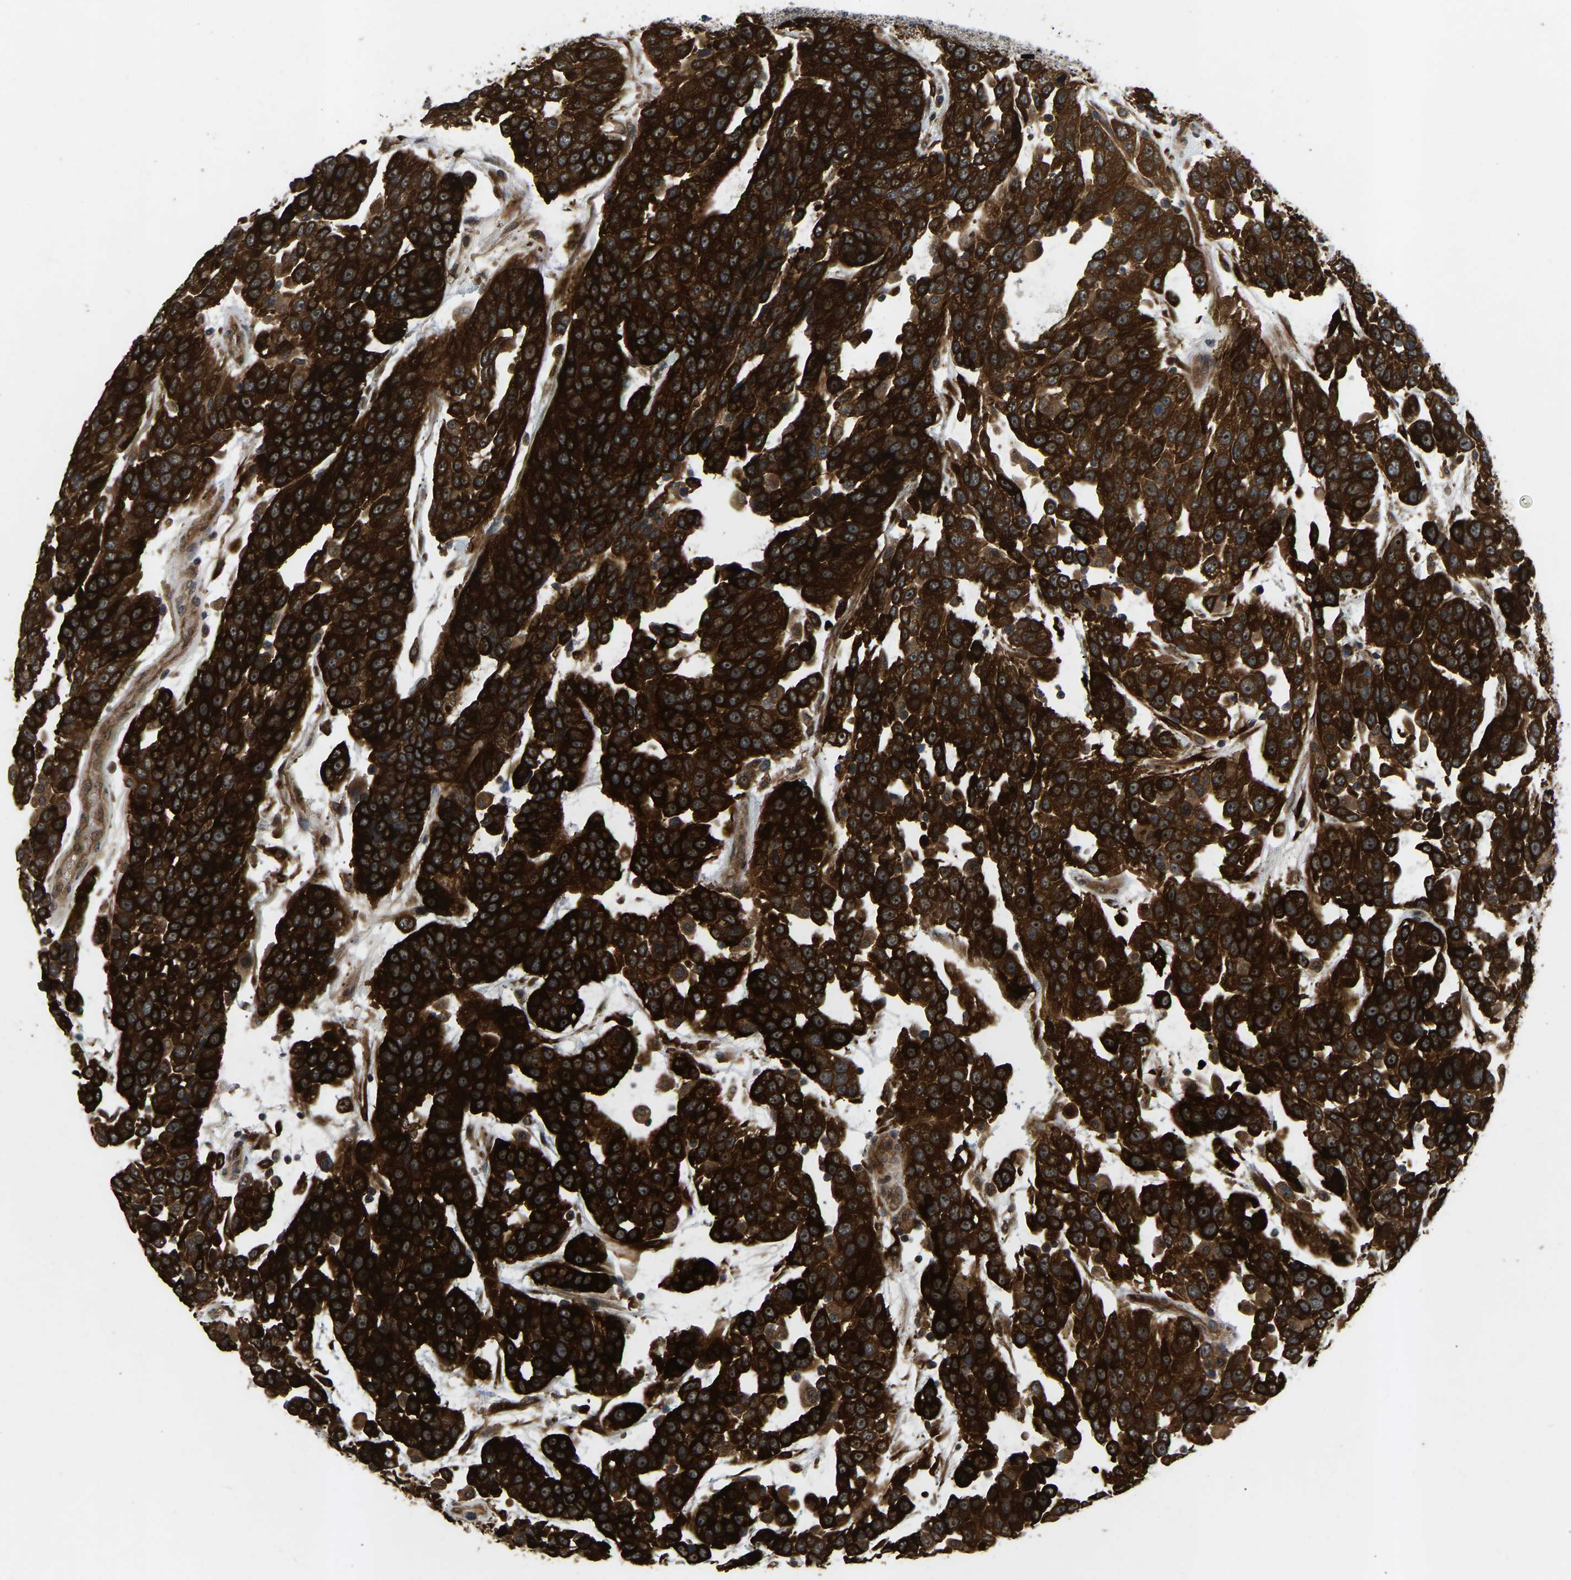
{"staining": {"intensity": "strong", "quantity": ">75%", "location": "cytoplasmic/membranous,nuclear"}, "tissue": "urothelial cancer", "cell_type": "Tumor cells", "image_type": "cancer", "snomed": [{"axis": "morphology", "description": "Urothelial carcinoma, High grade"}, {"axis": "topography", "description": "Urinary bladder"}], "caption": "Immunohistochemical staining of urothelial cancer demonstrates high levels of strong cytoplasmic/membranous and nuclear protein staining in about >75% of tumor cells.", "gene": "LIMK2", "patient": {"sex": "female", "age": 80}}